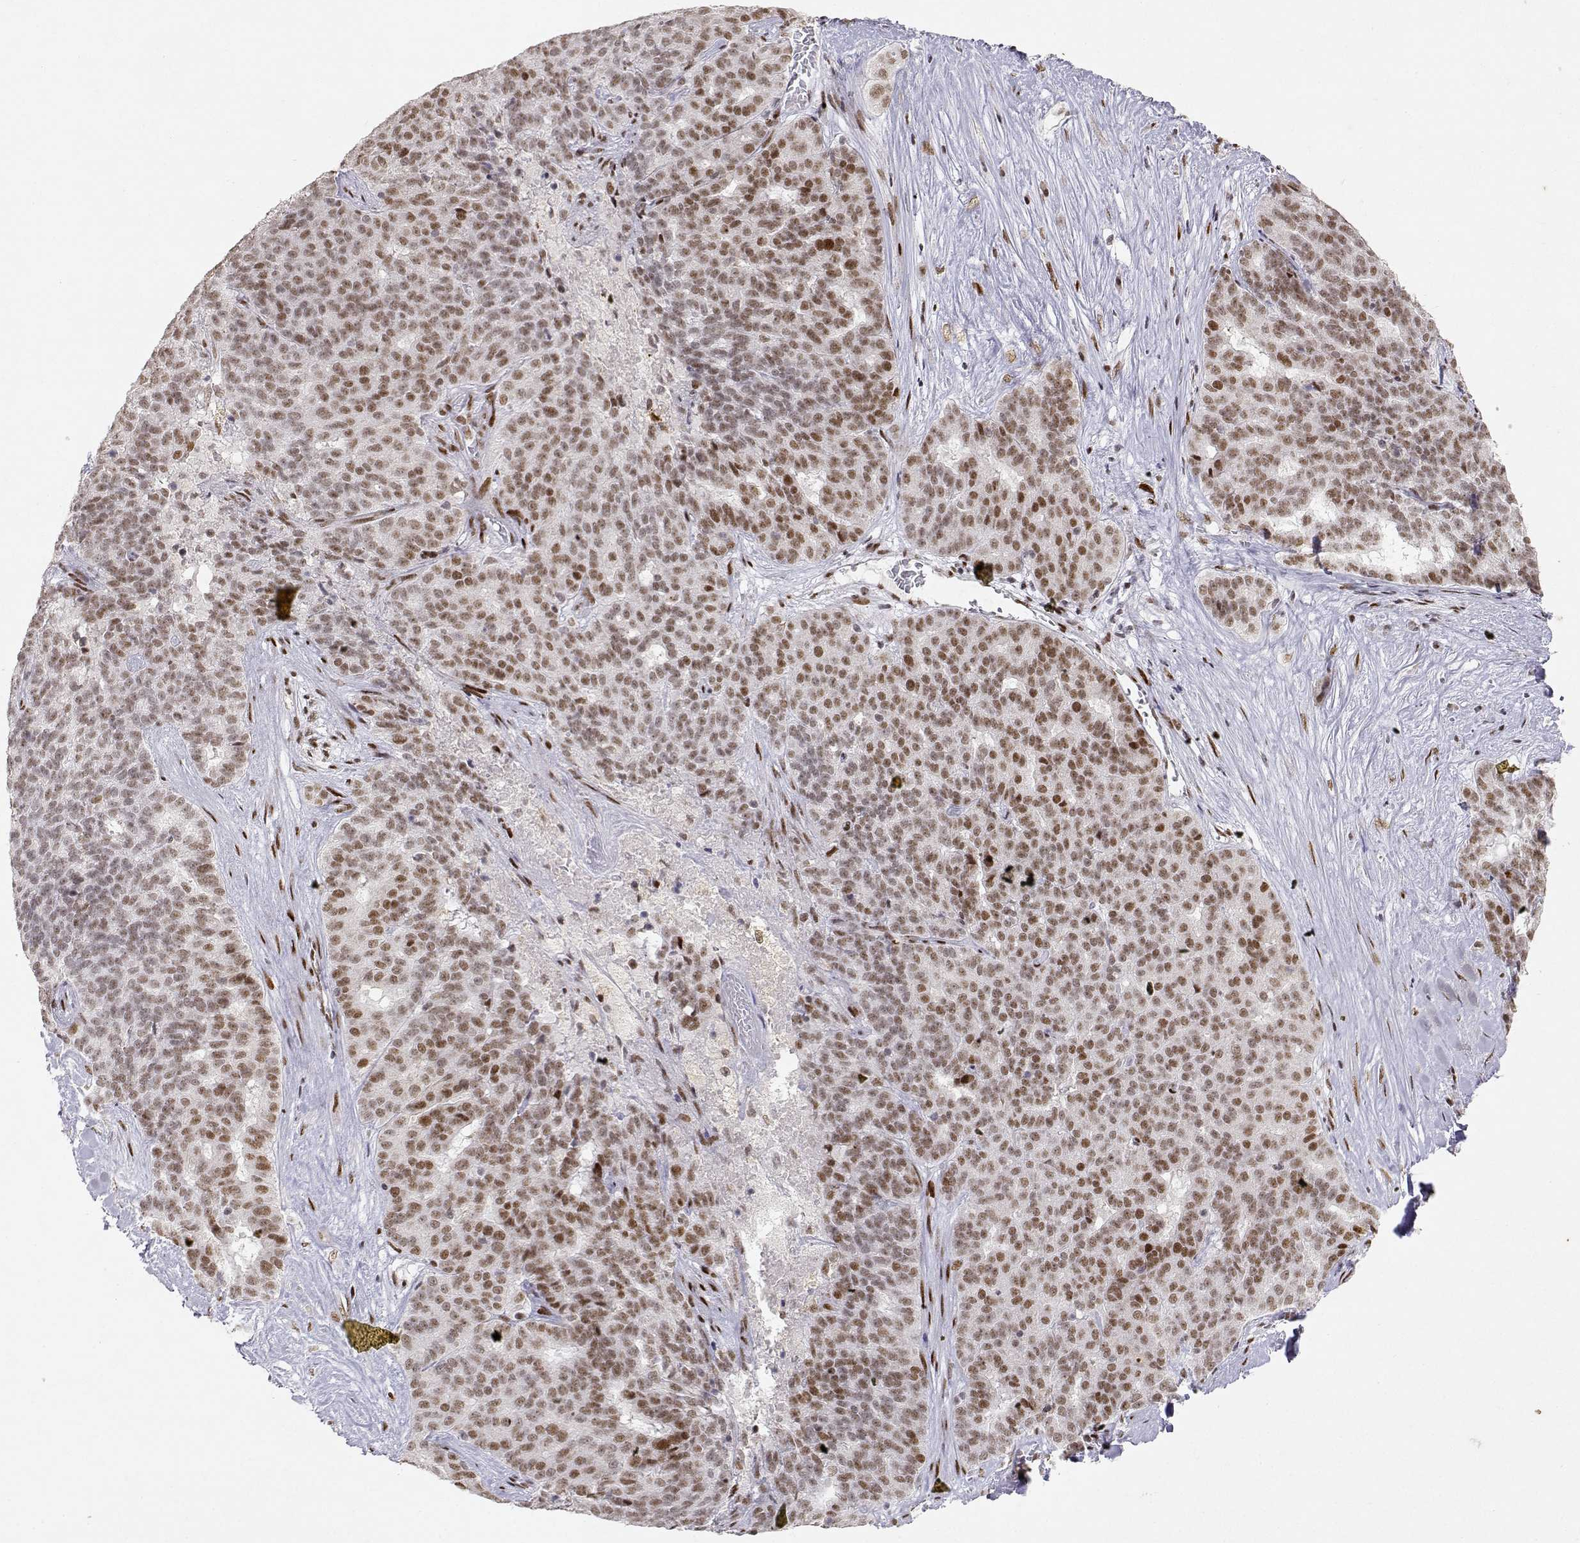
{"staining": {"intensity": "moderate", "quantity": "25%-75%", "location": "nuclear"}, "tissue": "liver cancer", "cell_type": "Tumor cells", "image_type": "cancer", "snomed": [{"axis": "morphology", "description": "Cholangiocarcinoma"}, {"axis": "topography", "description": "Liver"}], "caption": "Brown immunohistochemical staining in liver cholangiocarcinoma reveals moderate nuclear expression in approximately 25%-75% of tumor cells.", "gene": "RSF1", "patient": {"sex": "female", "age": 47}}